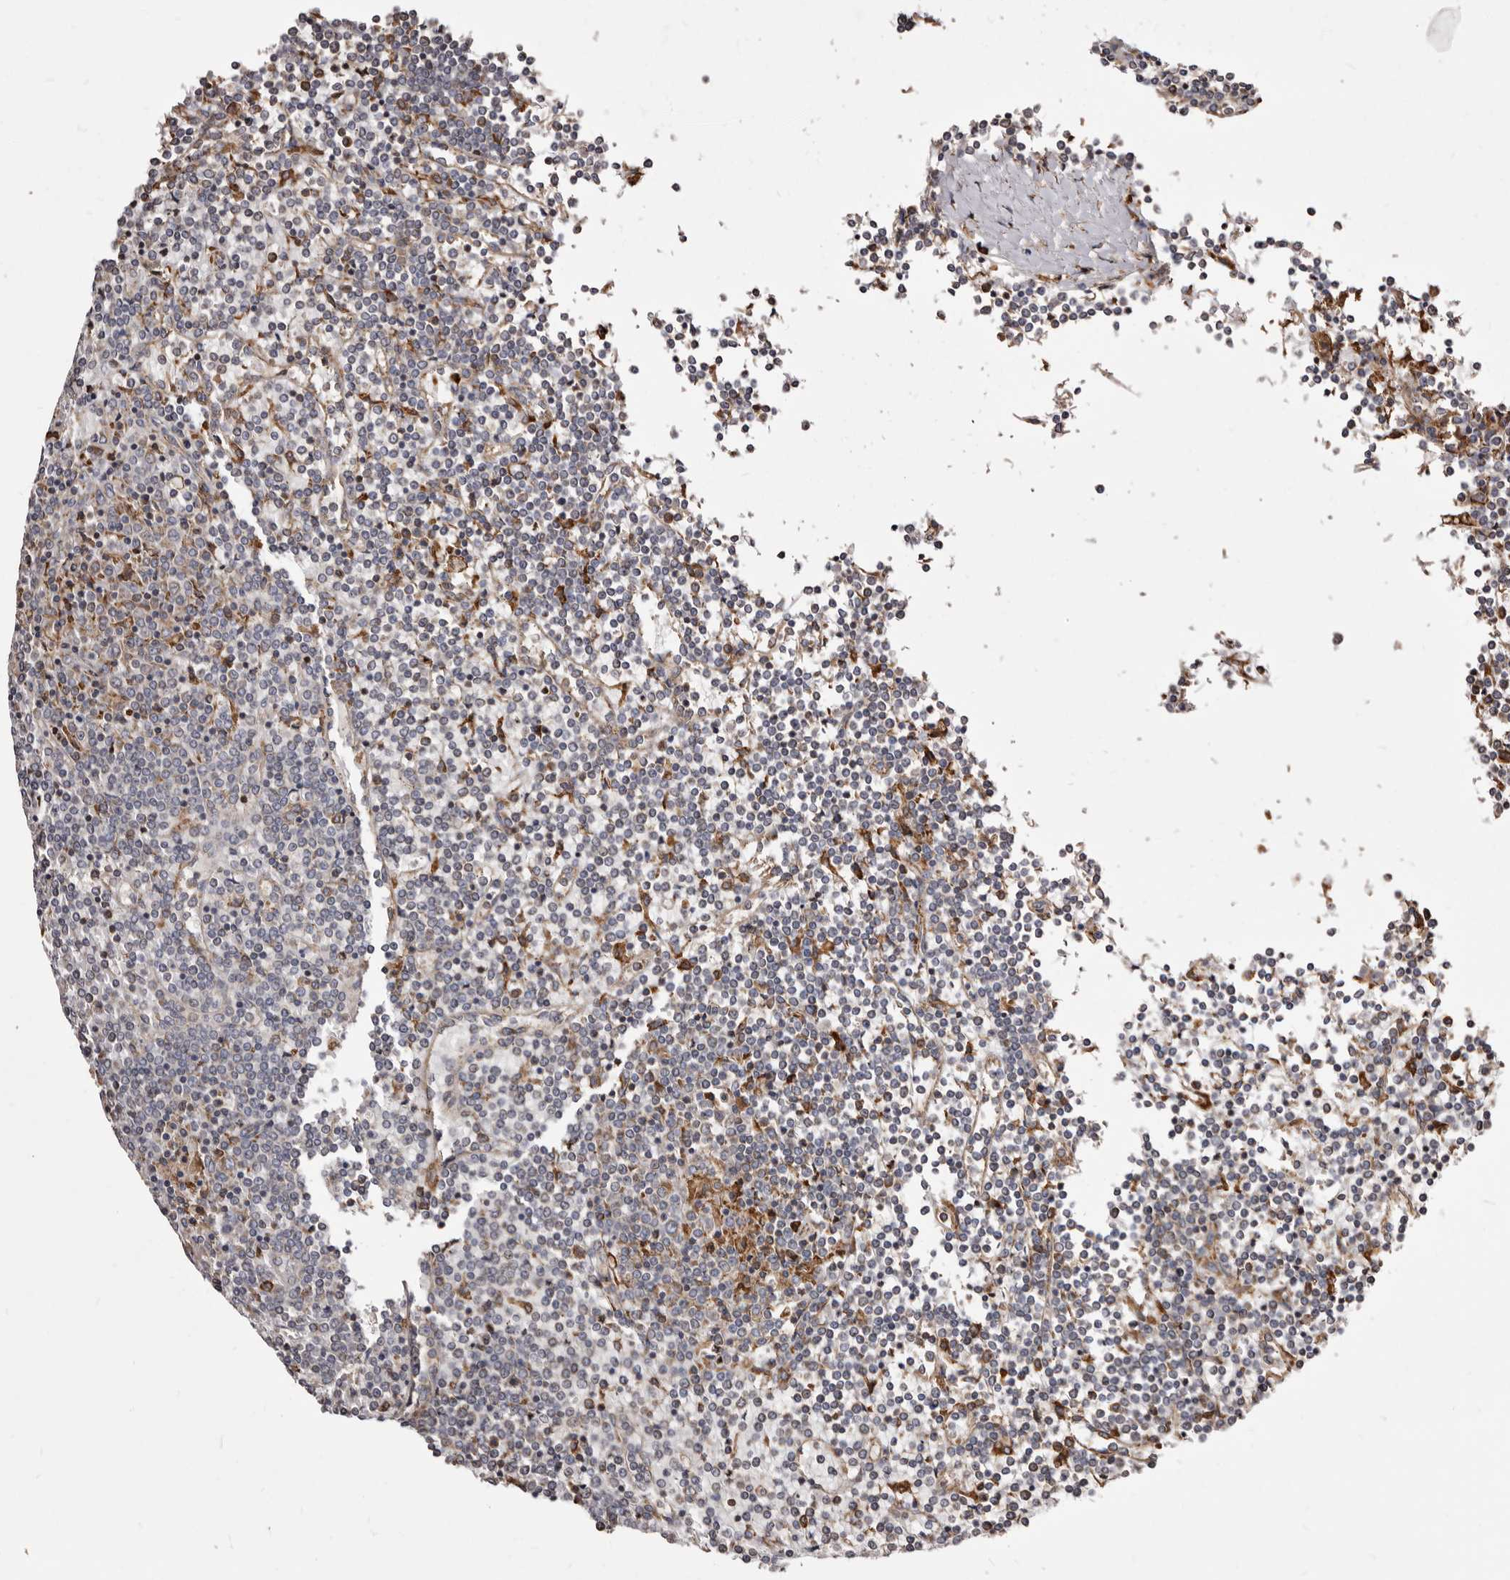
{"staining": {"intensity": "negative", "quantity": "none", "location": "none"}, "tissue": "lymphoma", "cell_type": "Tumor cells", "image_type": "cancer", "snomed": [{"axis": "morphology", "description": "Malignant lymphoma, non-Hodgkin's type, Low grade"}, {"axis": "topography", "description": "Spleen"}], "caption": "An immunohistochemistry image of low-grade malignant lymphoma, non-Hodgkin's type is shown. There is no staining in tumor cells of low-grade malignant lymphoma, non-Hodgkin's type.", "gene": "ACBD6", "patient": {"sex": "female", "age": 19}}